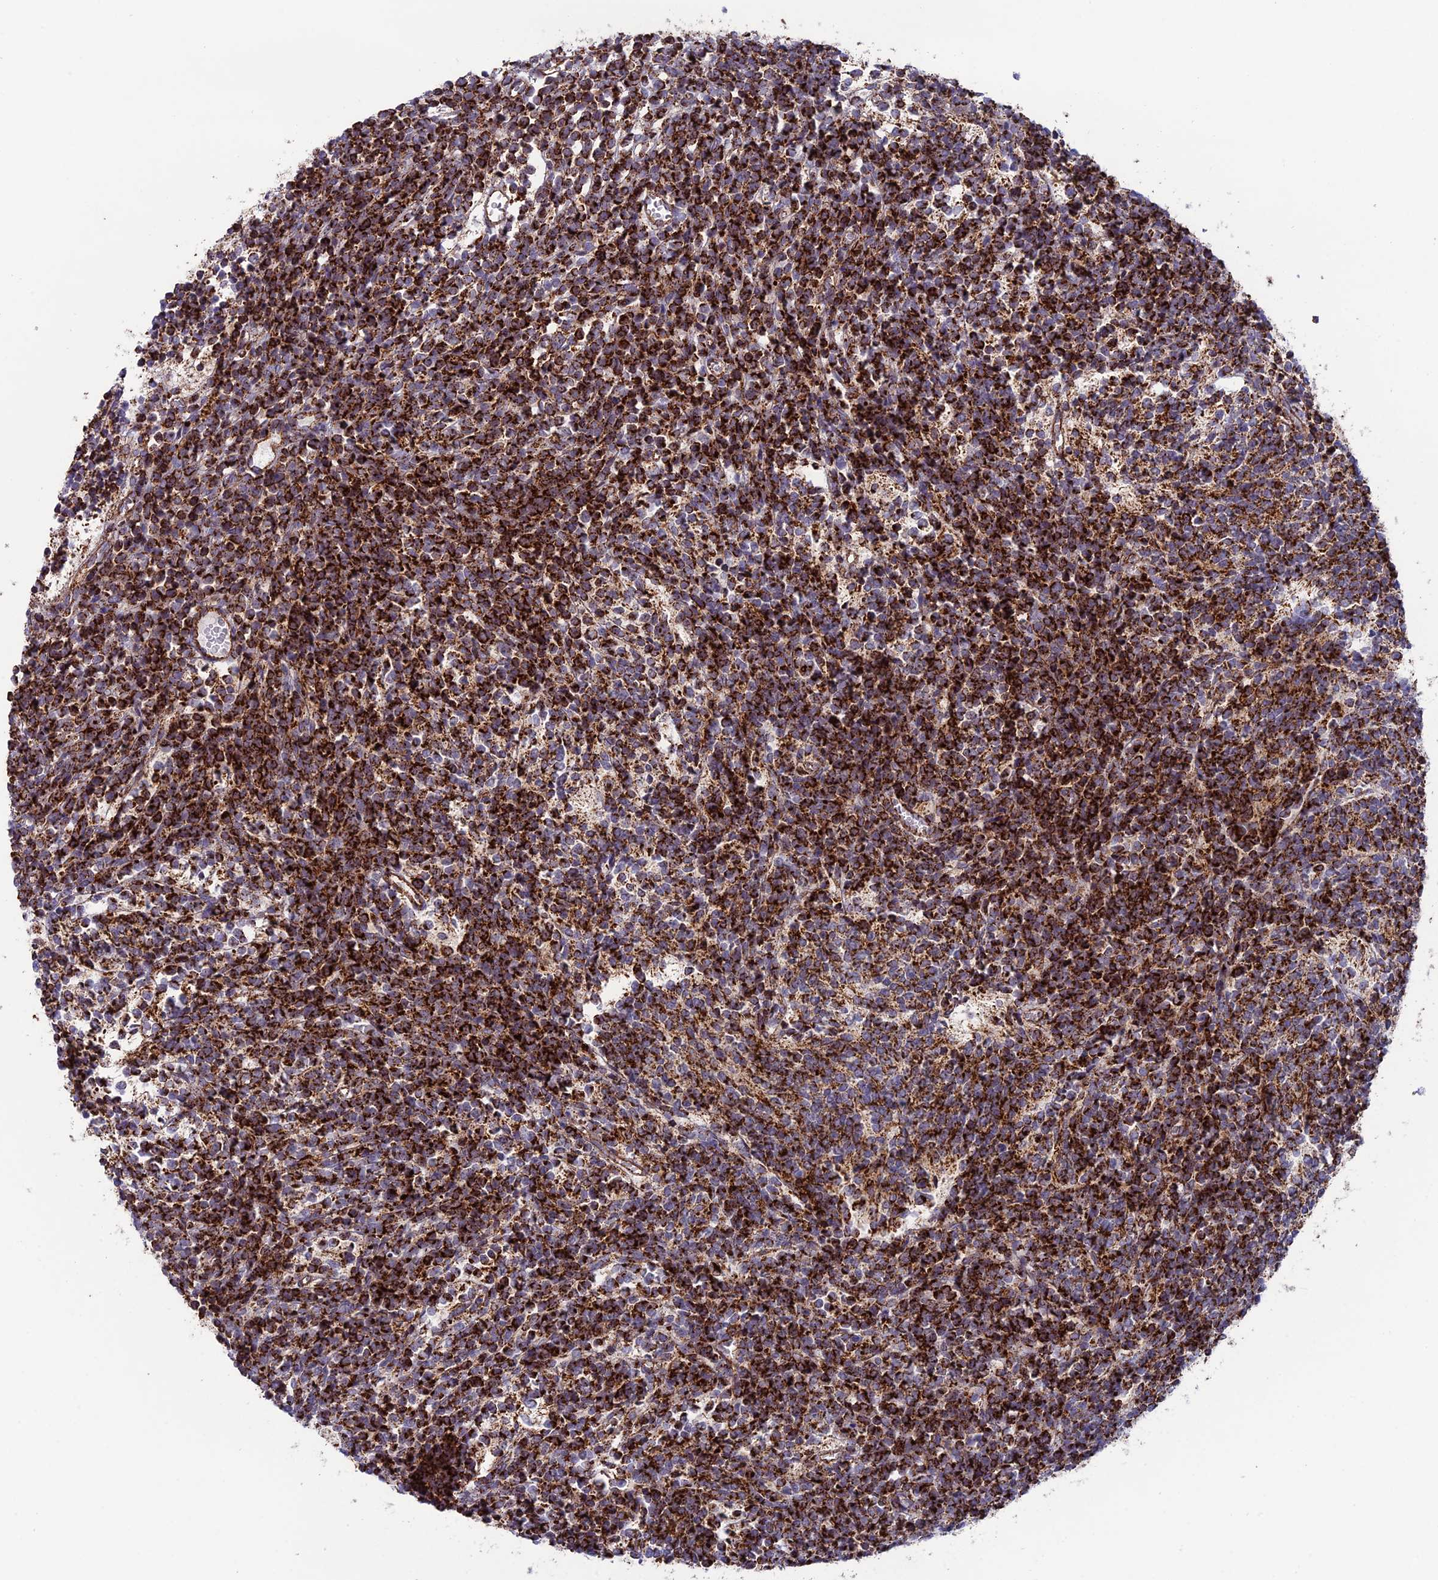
{"staining": {"intensity": "strong", "quantity": ">75%", "location": "cytoplasmic/membranous"}, "tissue": "glioma", "cell_type": "Tumor cells", "image_type": "cancer", "snomed": [{"axis": "morphology", "description": "Glioma, malignant, Low grade"}, {"axis": "topography", "description": "Brain"}], "caption": "High-magnification brightfield microscopy of glioma stained with DAB (brown) and counterstained with hematoxylin (blue). tumor cells exhibit strong cytoplasmic/membranous staining is present in about>75% of cells. The staining was performed using DAB (3,3'-diaminobenzidine), with brown indicating positive protein expression. Nuclei are stained blue with hematoxylin.", "gene": "MRPS18B", "patient": {"sex": "female", "age": 1}}